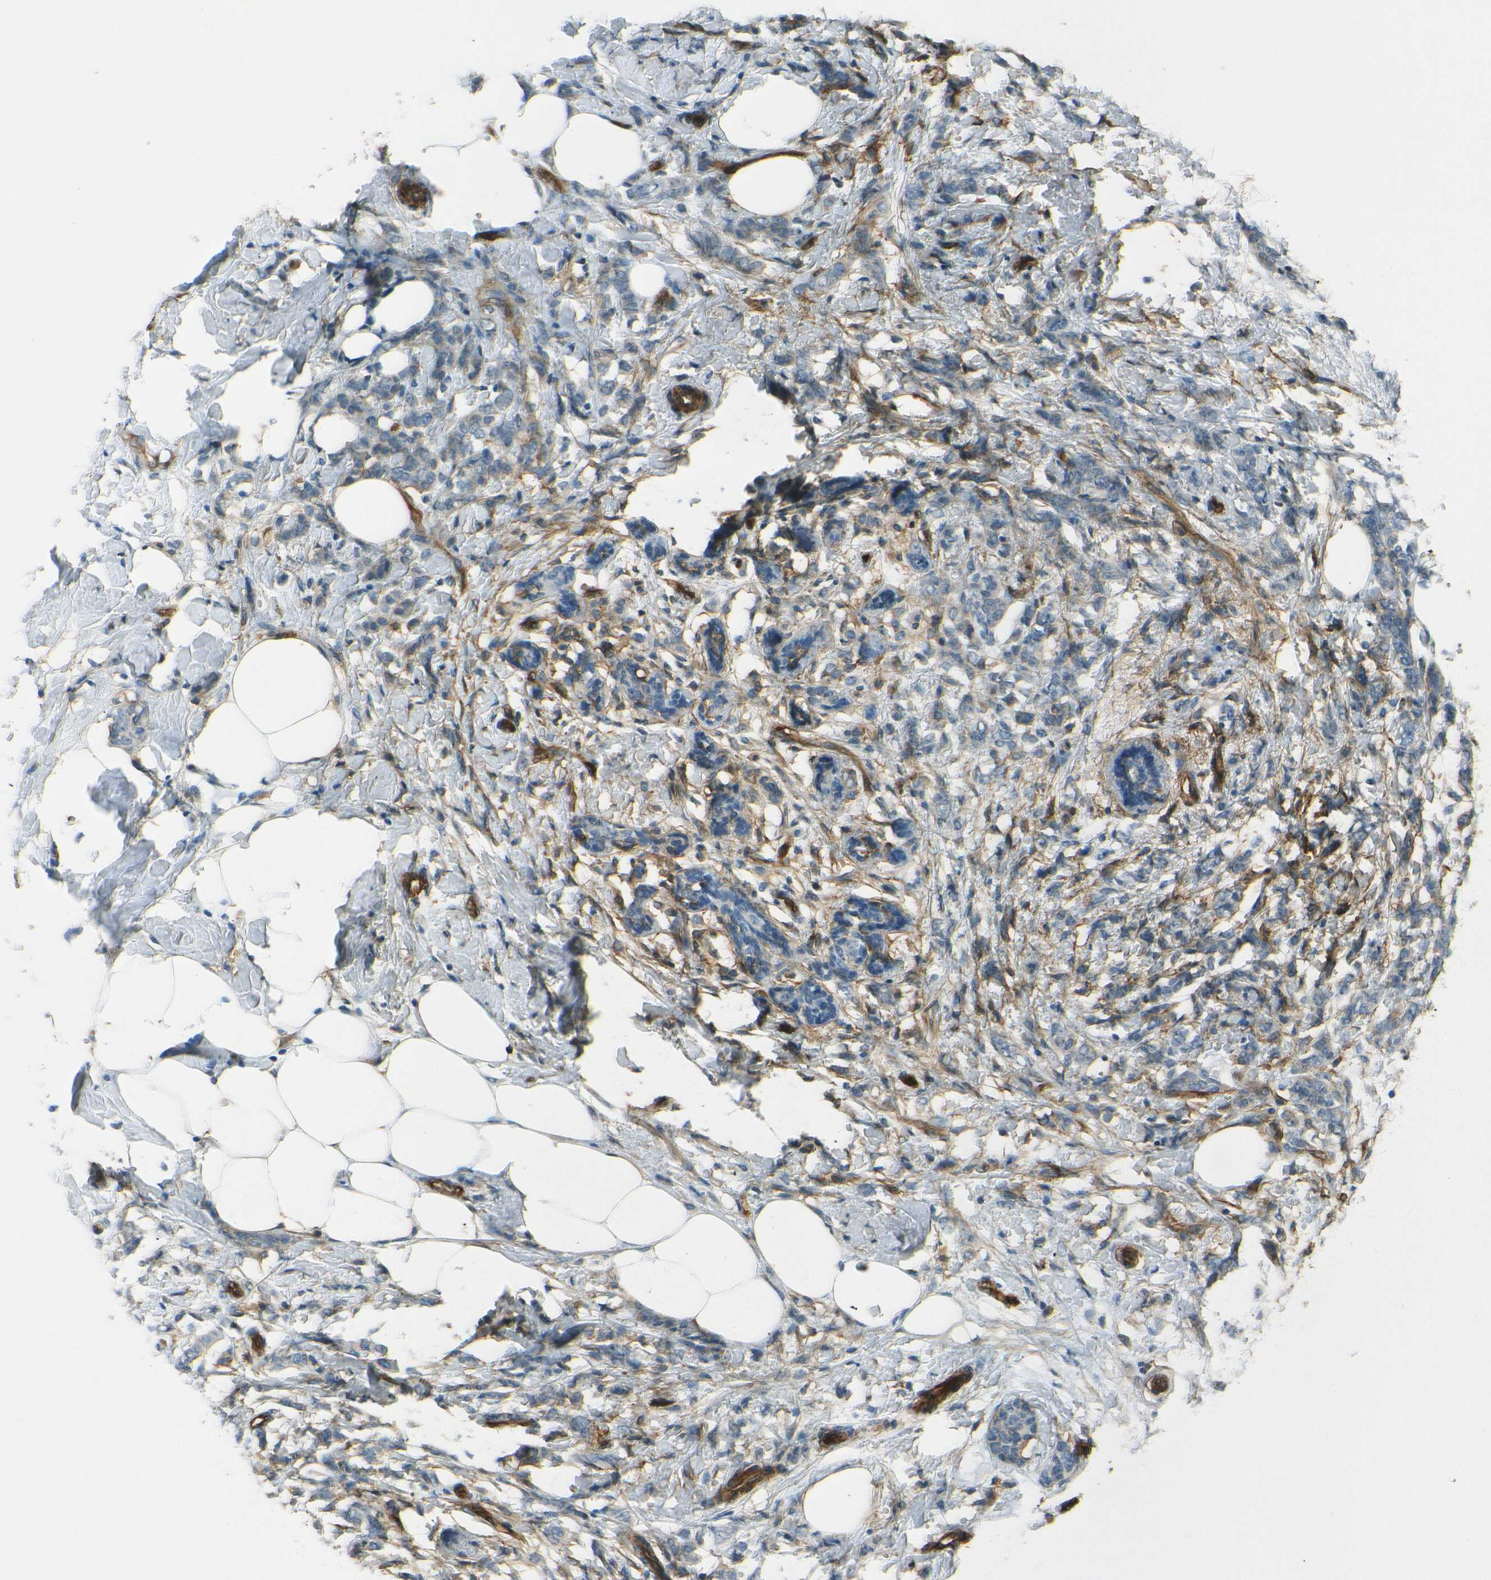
{"staining": {"intensity": "weak", "quantity": "25%-75%", "location": "cytoplasmic/membranous"}, "tissue": "breast cancer", "cell_type": "Tumor cells", "image_type": "cancer", "snomed": [{"axis": "morphology", "description": "Lobular carcinoma, in situ"}, {"axis": "morphology", "description": "Lobular carcinoma"}, {"axis": "topography", "description": "Breast"}], "caption": "The micrograph demonstrates a brown stain indicating the presence of a protein in the cytoplasmic/membranous of tumor cells in breast cancer.", "gene": "ENTPD1", "patient": {"sex": "female", "age": 41}}